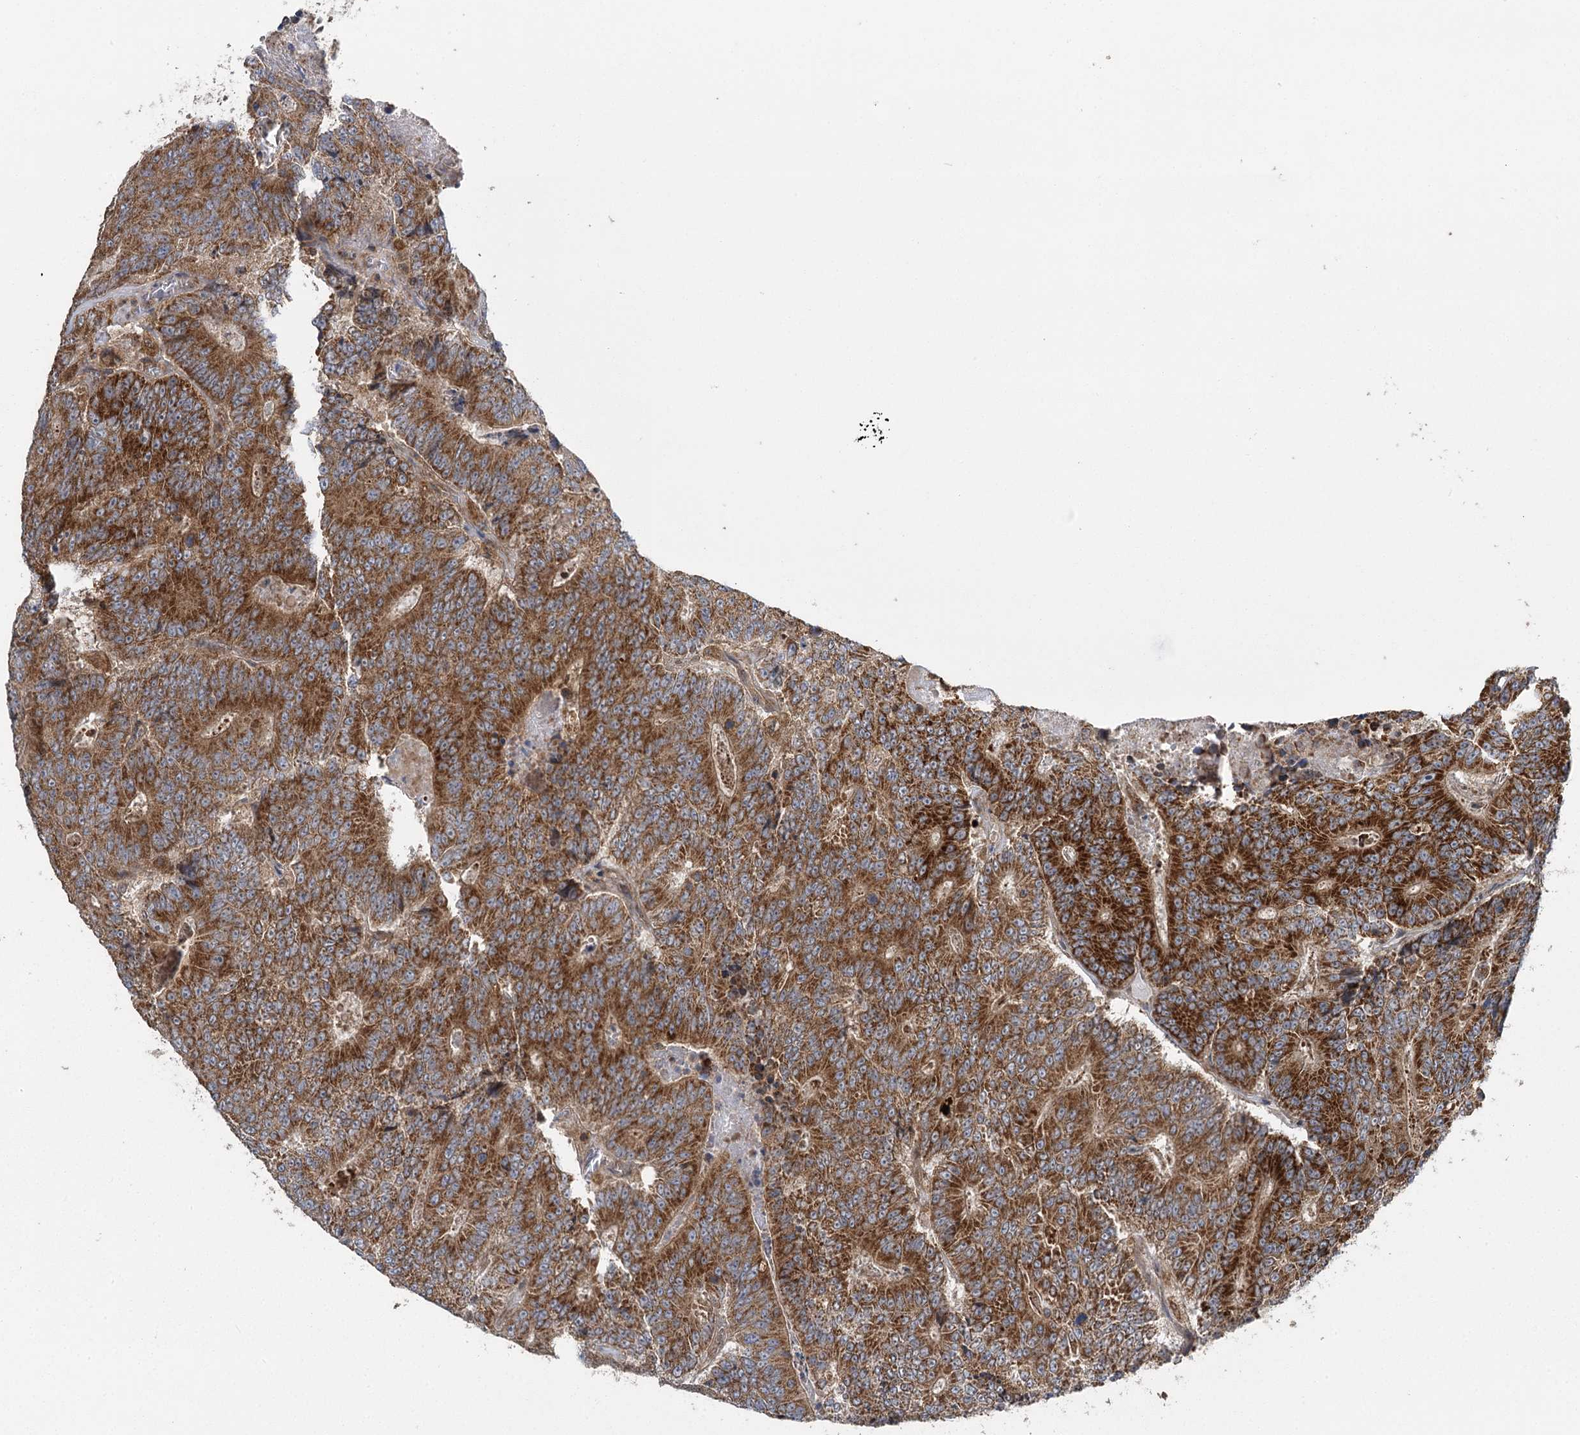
{"staining": {"intensity": "strong", "quantity": ">75%", "location": "cytoplasmic/membranous"}, "tissue": "colorectal cancer", "cell_type": "Tumor cells", "image_type": "cancer", "snomed": [{"axis": "morphology", "description": "Adenocarcinoma, NOS"}, {"axis": "topography", "description": "Colon"}], "caption": "Human colorectal cancer stained for a protein (brown) exhibits strong cytoplasmic/membranous positive staining in about >75% of tumor cells.", "gene": "C12orf4", "patient": {"sex": "male", "age": 83}}